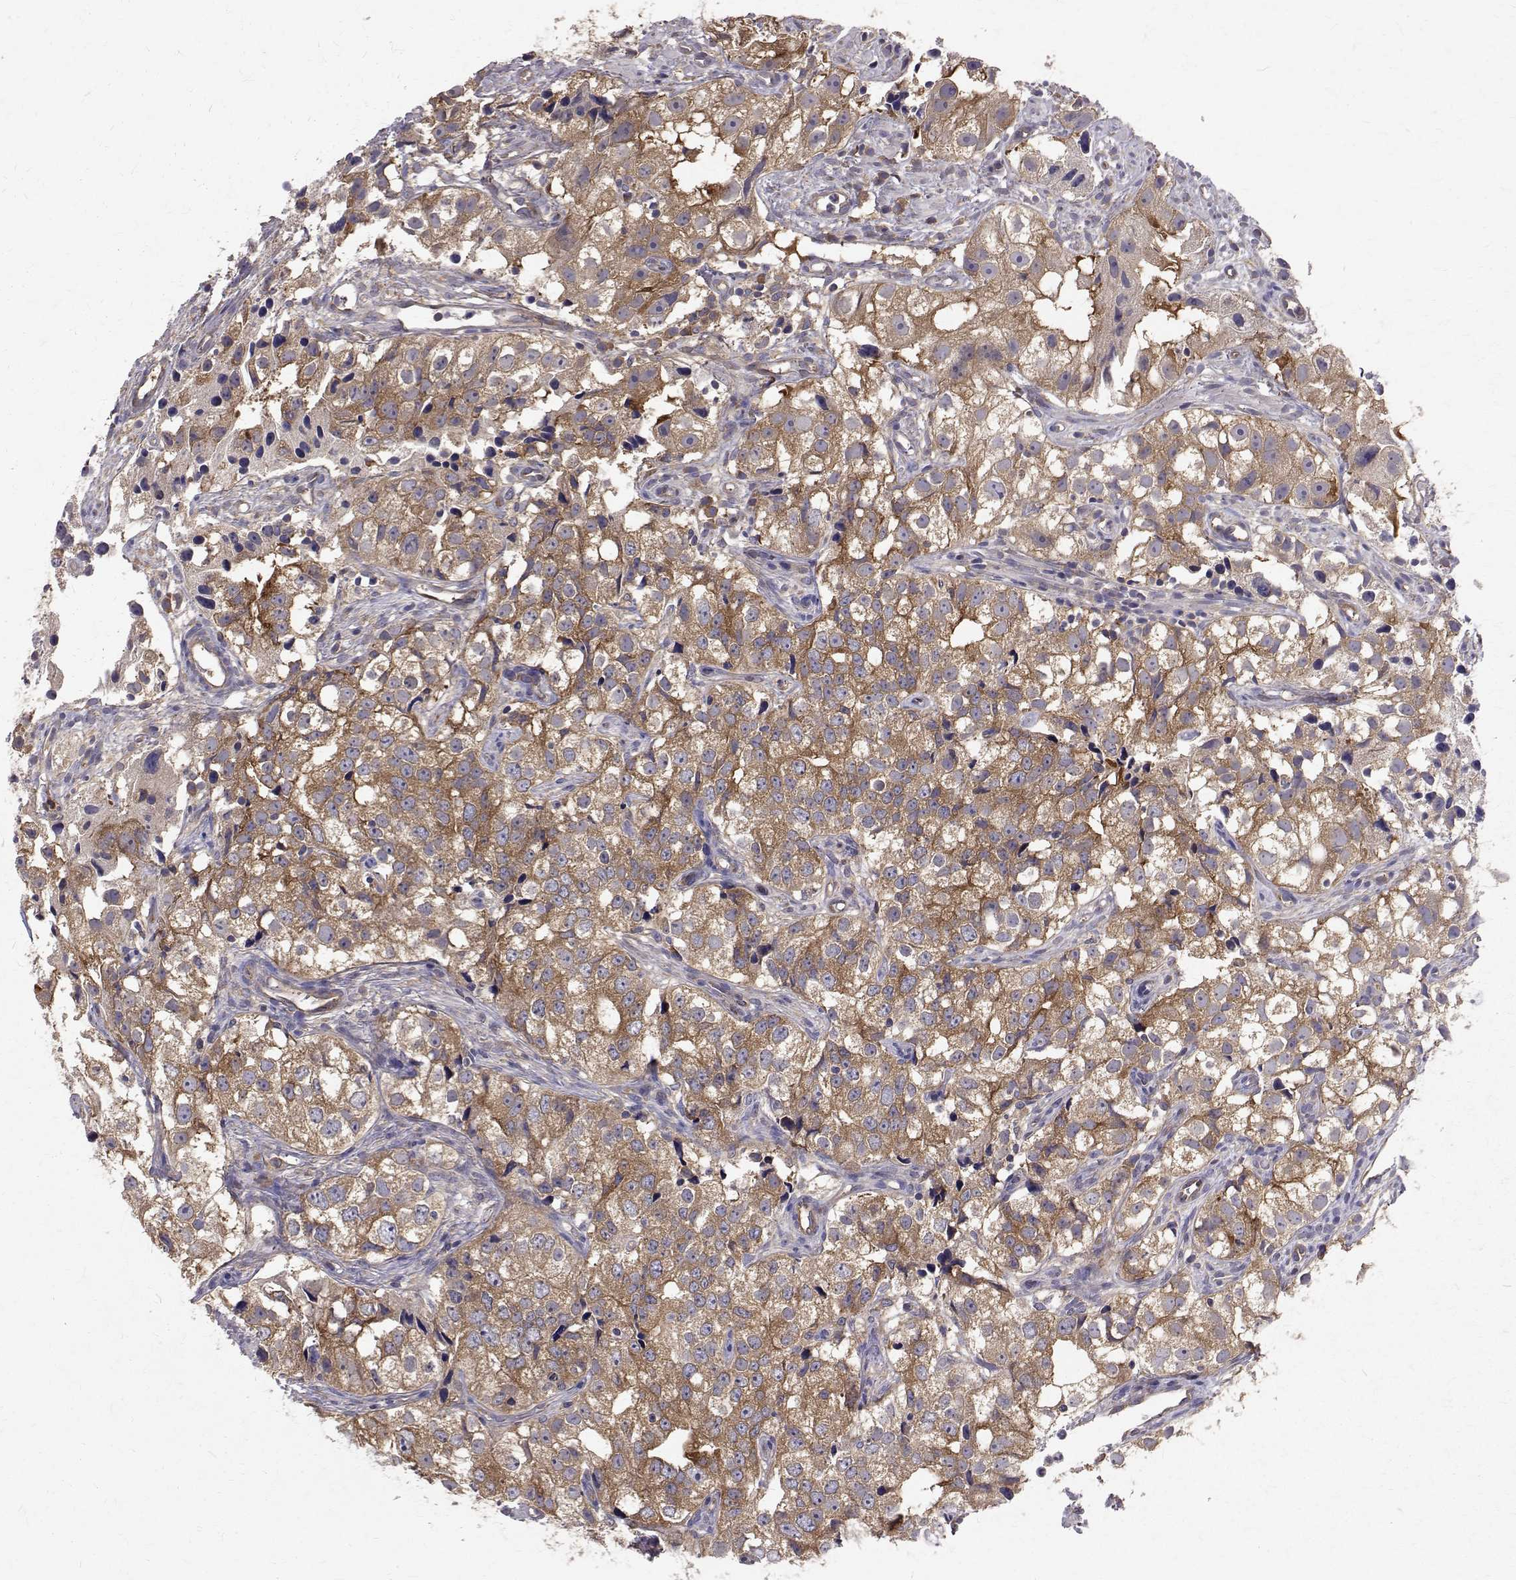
{"staining": {"intensity": "moderate", "quantity": ">75%", "location": "cytoplasmic/membranous"}, "tissue": "prostate cancer", "cell_type": "Tumor cells", "image_type": "cancer", "snomed": [{"axis": "morphology", "description": "Adenocarcinoma, High grade"}, {"axis": "topography", "description": "Prostate"}], "caption": "High-power microscopy captured an immunohistochemistry micrograph of prostate cancer, revealing moderate cytoplasmic/membranous expression in approximately >75% of tumor cells. The protein is shown in brown color, while the nuclei are stained blue.", "gene": "FARSB", "patient": {"sex": "male", "age": 68}}